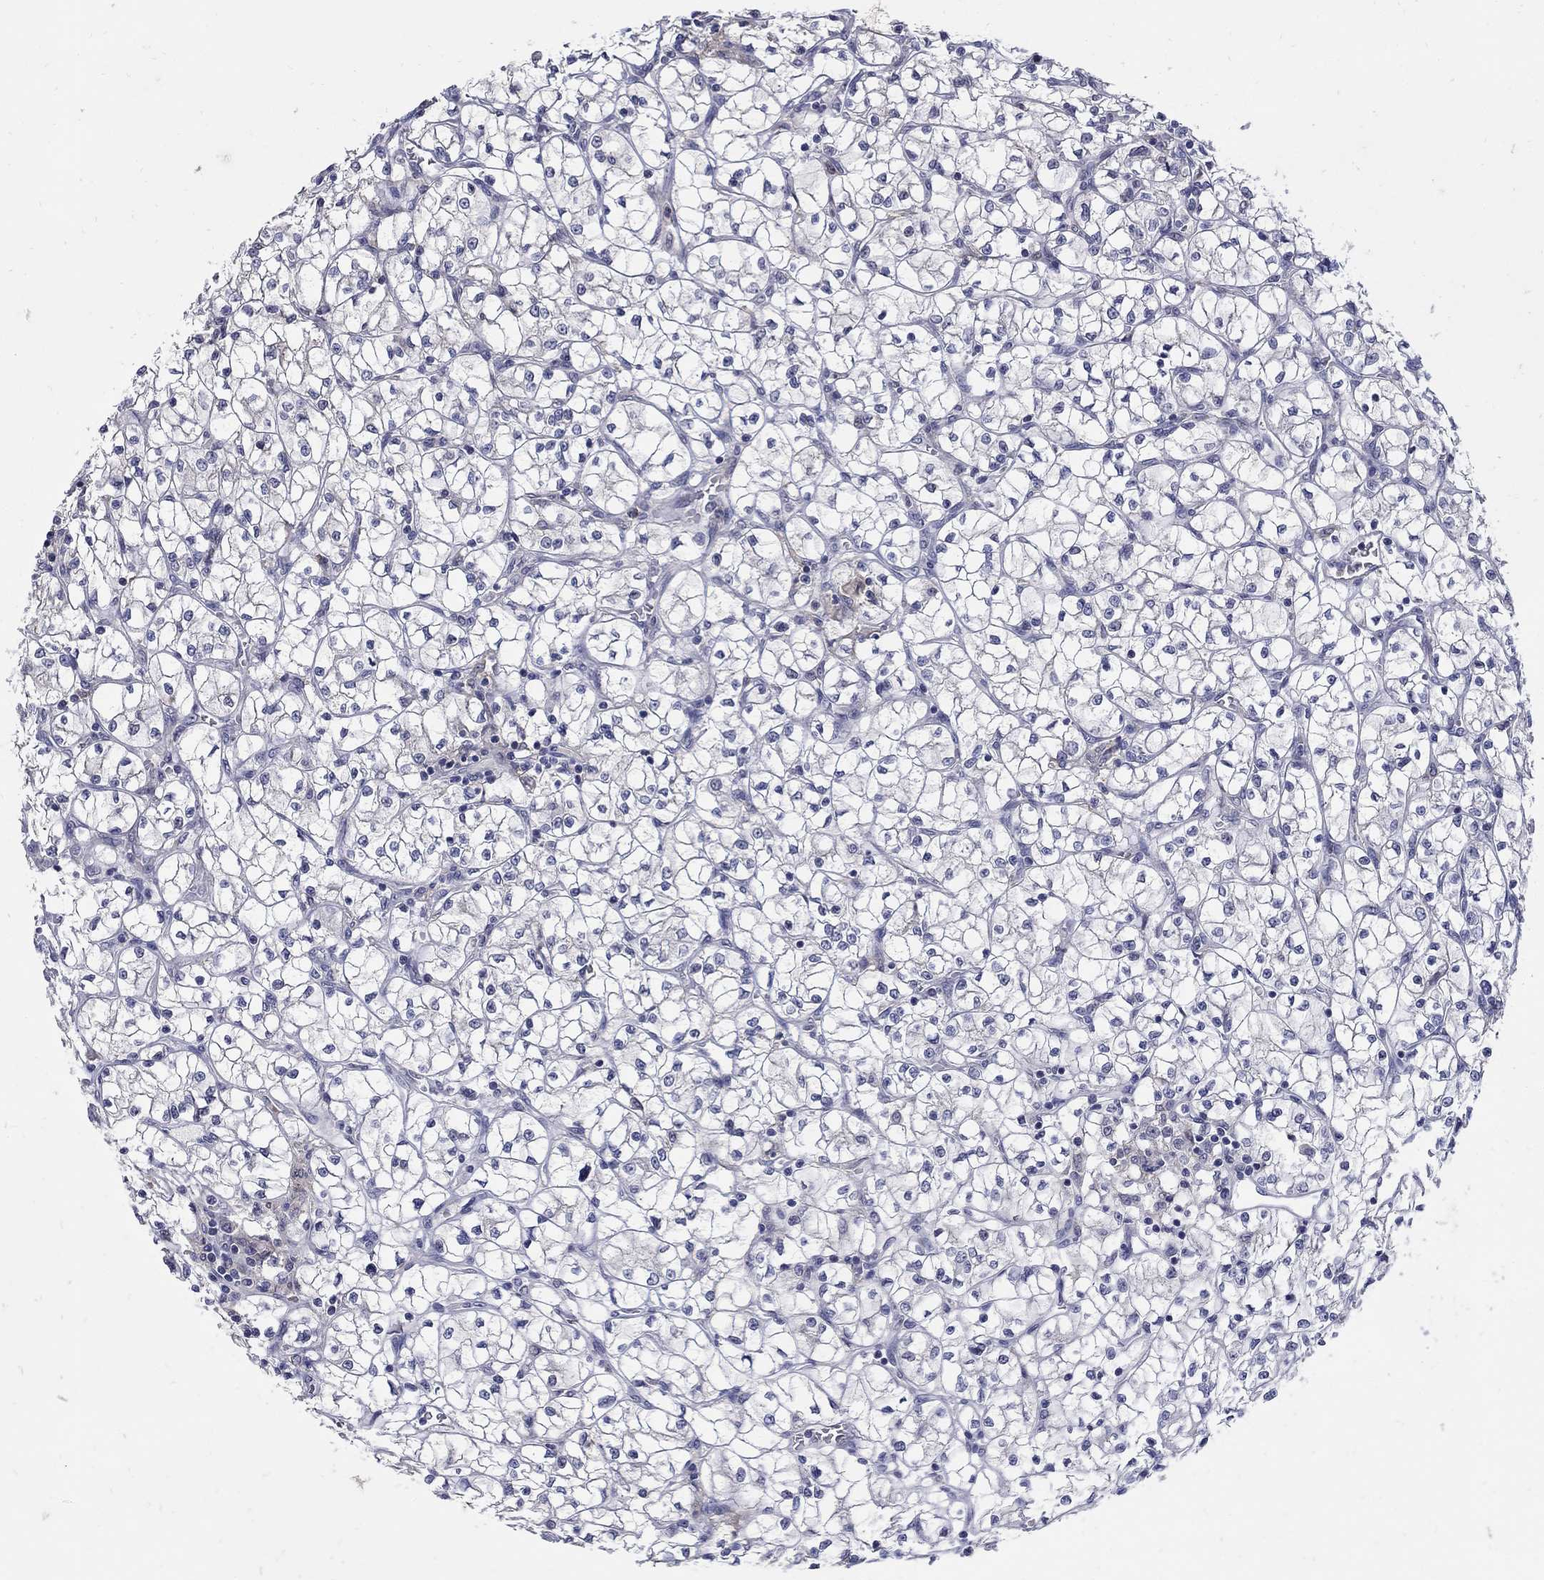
{"staining": {"intensity": "negative", "quantity": "none", "location": "none"}, "tissue": "renal cancer", "cell_type": "Tumor cells", "image_type": "cancer", "snomed": [{"axis": "morphology", "description": "Adenocarcinoma, NOS"}, {"axis": "topography", "description": "Kidney"}], "caption": "Immunohistochemical staining of human renal adenocarcinoma displays no significant positivity in tumor cells.", "gene": "CETN1", "patient": {"sex": "female", "age": 64}}